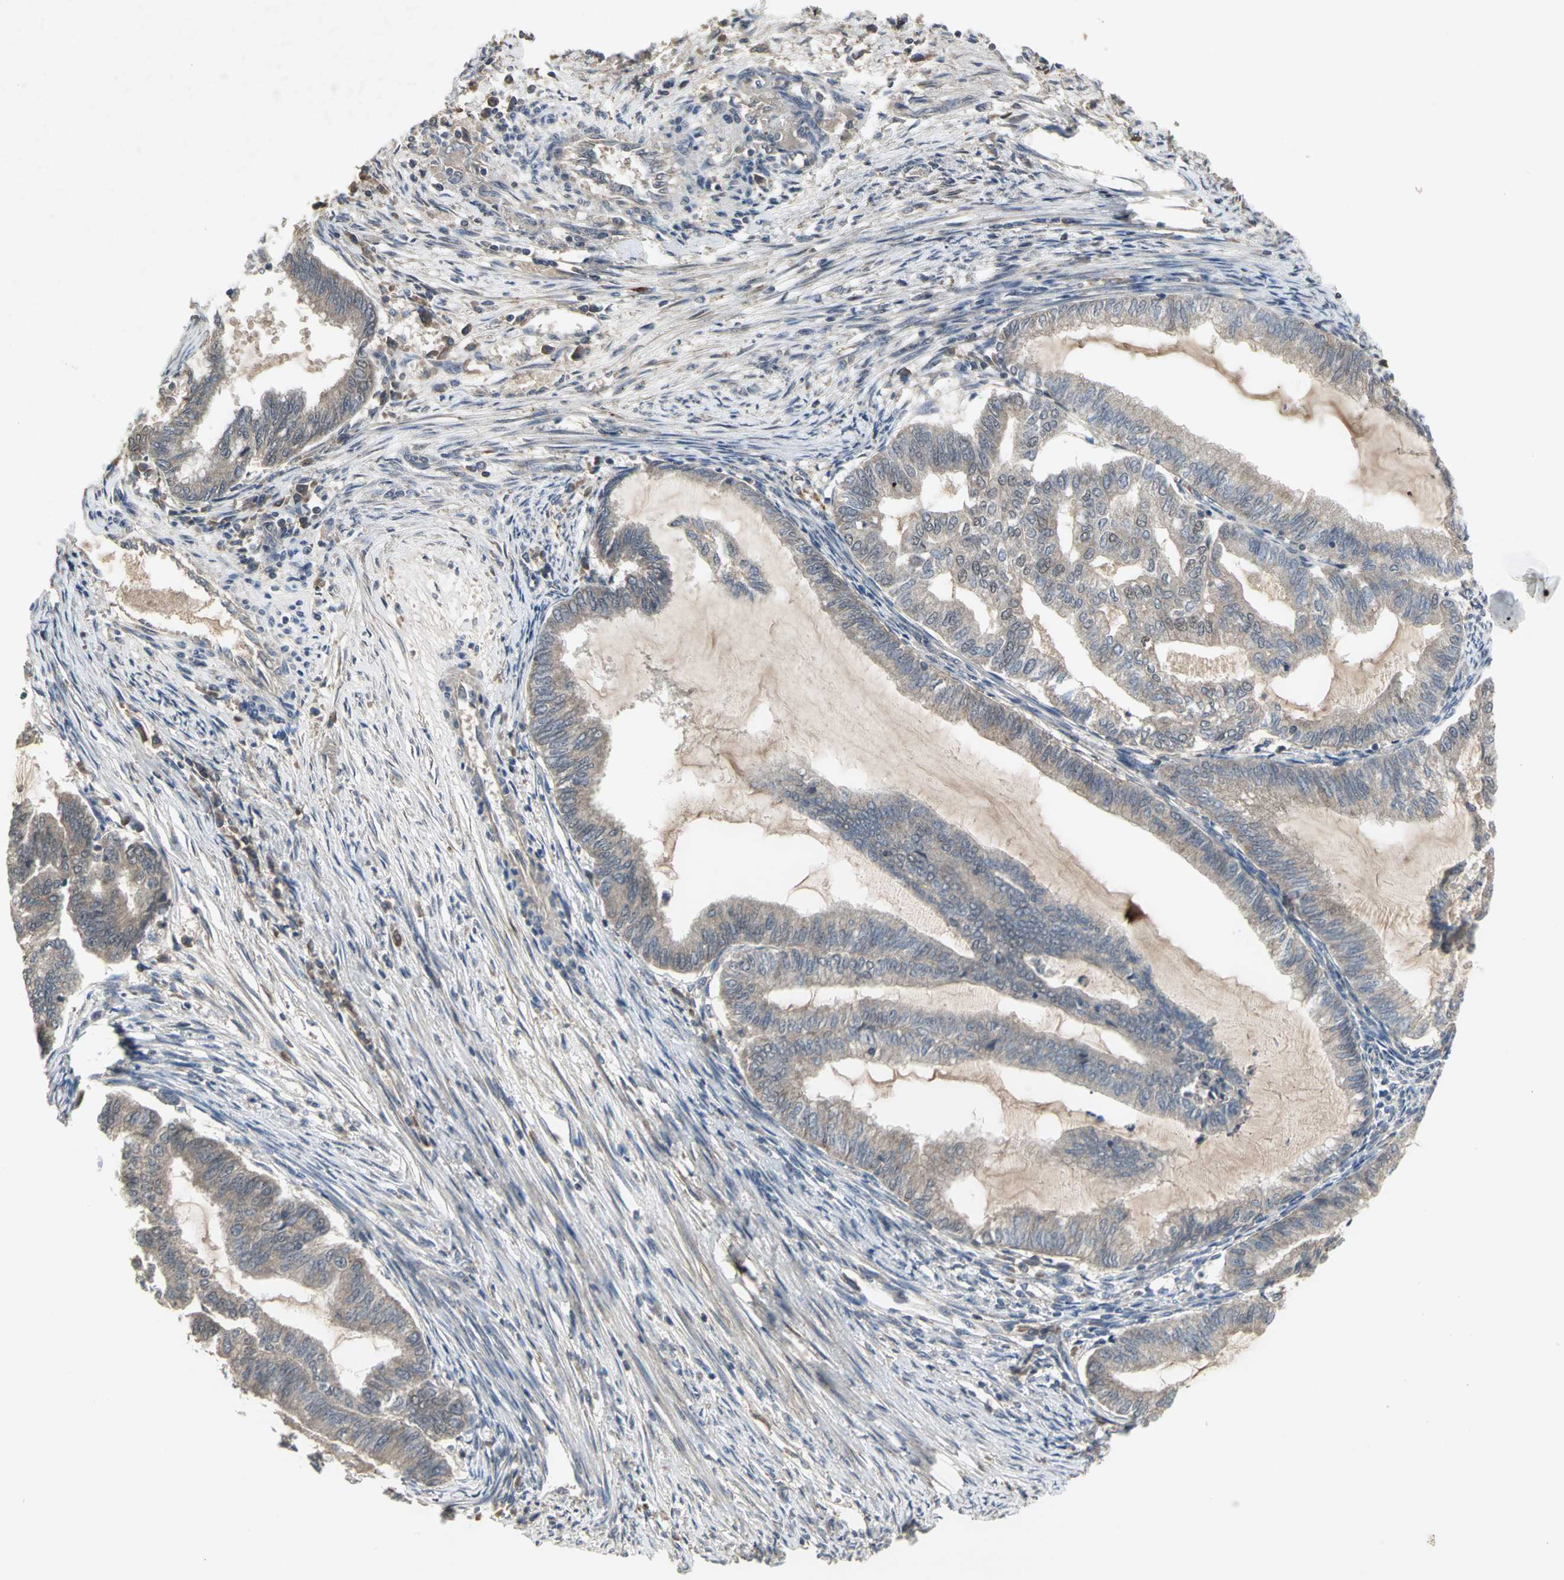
{"staining": {"intensity": "weak", "quantity": ">75%", "location": "cytoplasmic/membranous"}, "tissue": "endometrial cancer", "cell_type": "Tumor cells", "image_type": "cancer", "snomed": [{"axis": "morphology", "description": "Adenocarcinoma, NOS"}, {"axis": "topography", "description": "Endometrium"}], "caption": "Endometrial cancer (adenocarcinoma) stained with a protein marker demonstrates weak staining in tumor cells.", "gene": "KEAP1", "patient": {"sex": "female", "age": 79}}